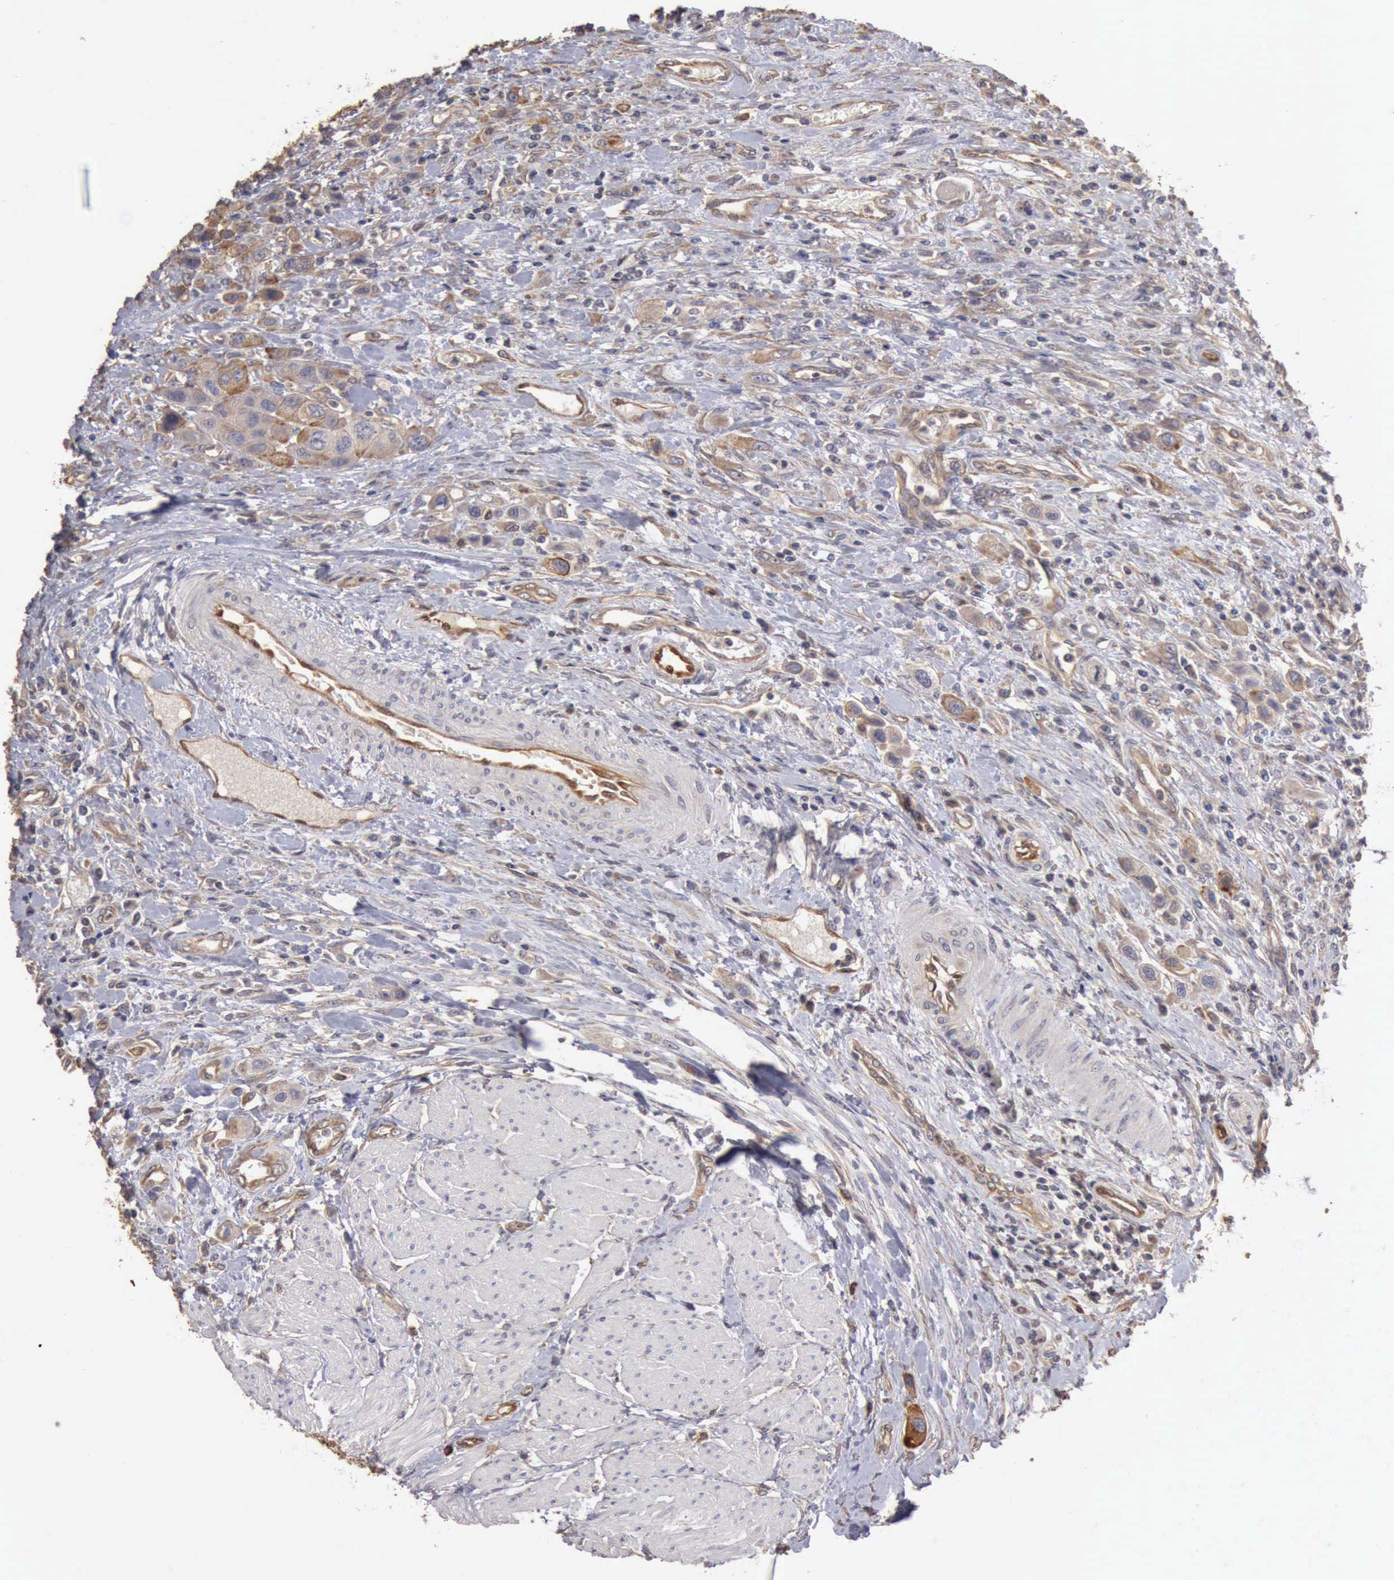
{"staining": {"intensity": "weak", "quantity": "<25%", "location": "cytoplasmic/membranous"}, "tissue": "urothelial cancer", "cell_type": "Tumor cells", "image_type": "cancer", "snomed": [{"axis": "morphology", "description": "Urothelial carcinoma, High grade"}, {"axis": "topography", "description": "Urinary bladder"}], "caption": "DAB immunohistochemical staining of human urothelial cancer exhibits no significant staining in tumor cells.", "gene": "BMX", "patient": {"sex": "male", "age": 50}}